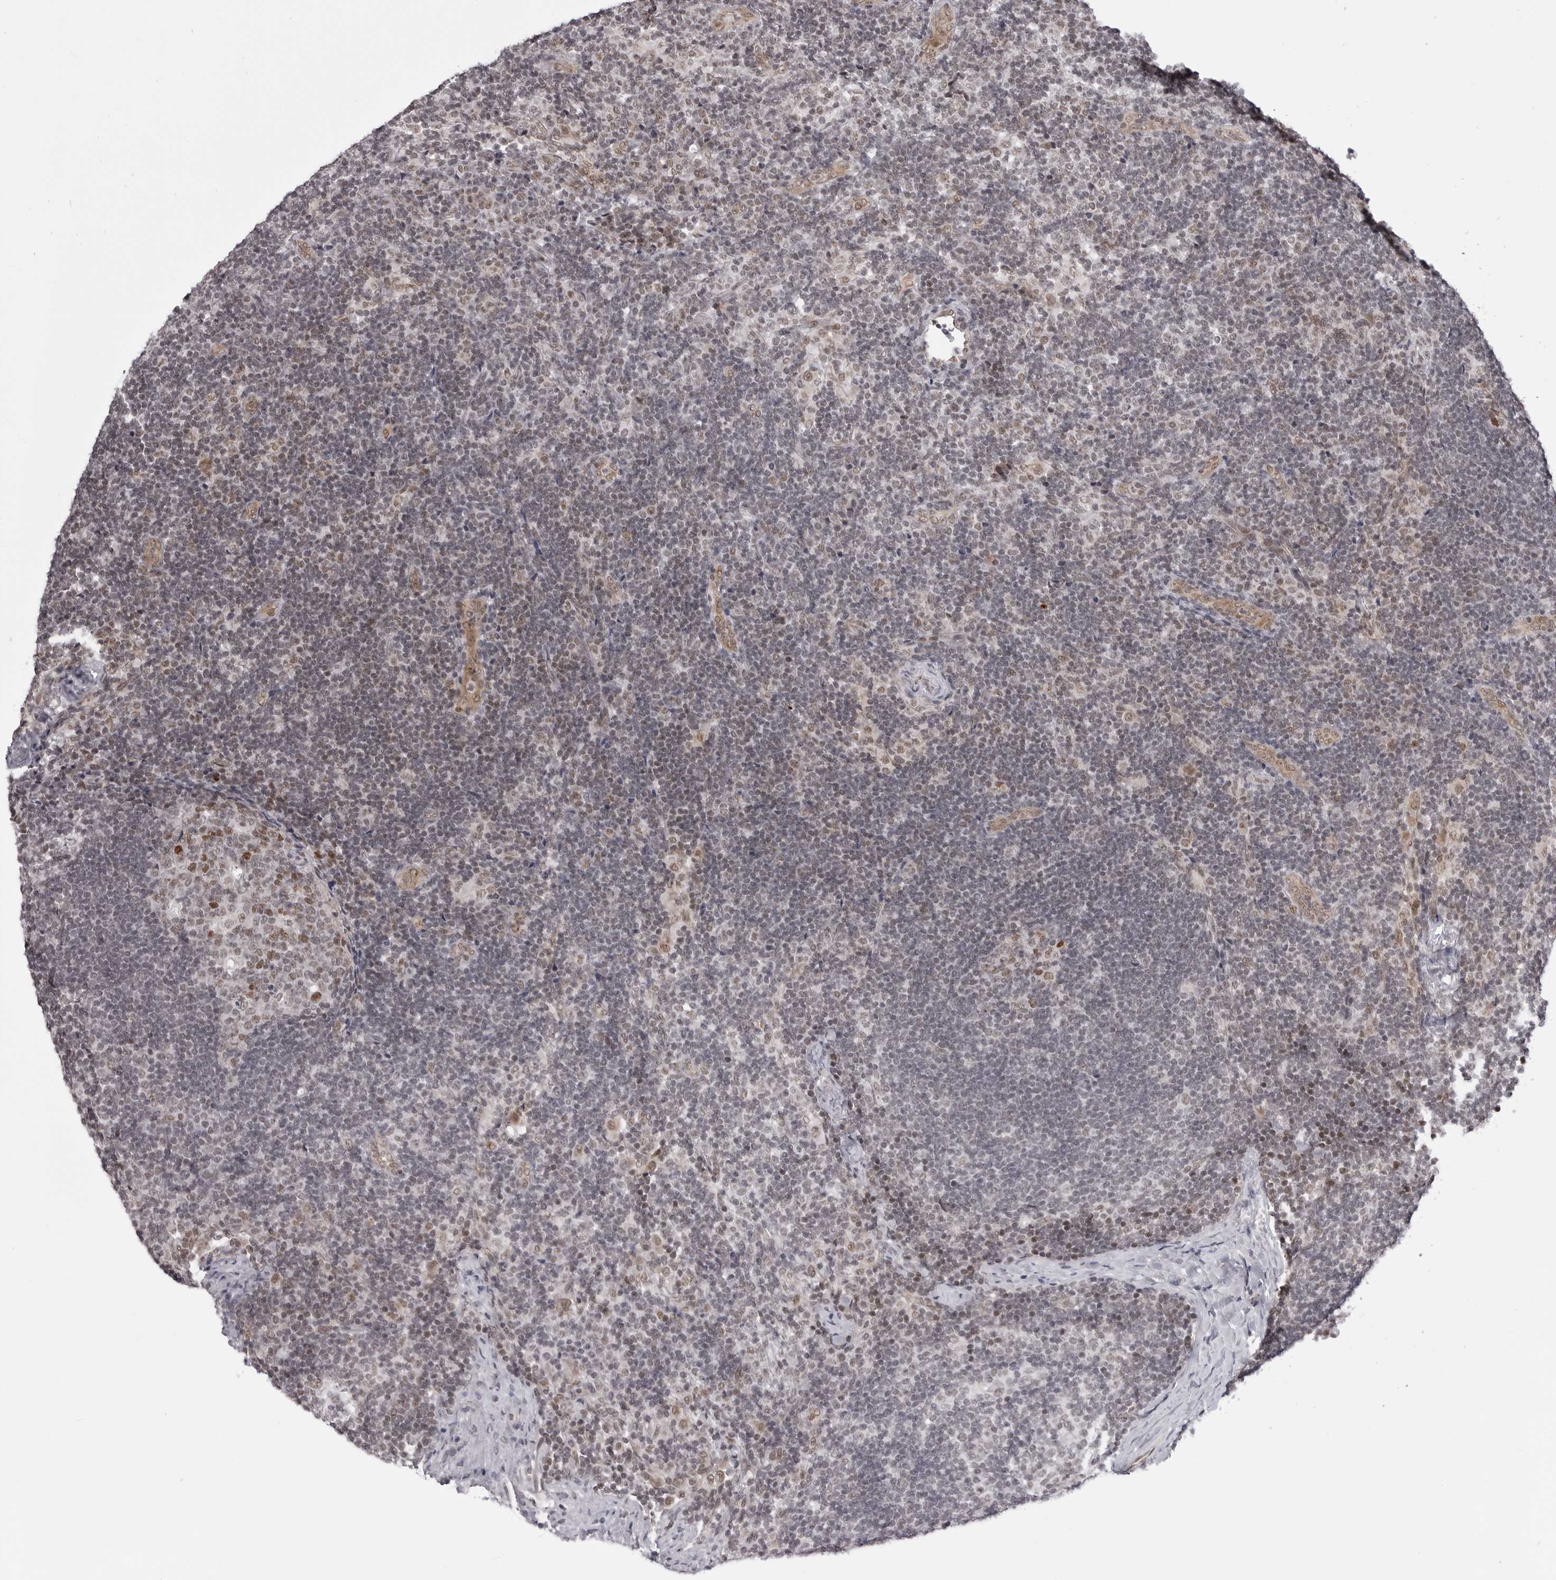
{"staining": {"intensity": "moderate", "quantity": ">75%", "location": "nuclear"}, "tissue": "lymph node", "cell_type": "Germinal center cells", "image_type": "normal", "snomed": [{"axis": "morphology", "description": "Normal tissue, NOS"}, {"axis": "topography", "description": "Lymph node"}], "caption": "DAB (3,3'-diaminobenzidine) immunohistochemical staining of benign human lymph node shows moderate nuclear protein positivity in about >75% of germinal center cells. (DAB (3,3'-diaminobenzidine) = brown stain, brightfield microscopy at high magnification).", "gene": "PHF3", "patient": {"sex": "female", "age": 22}}